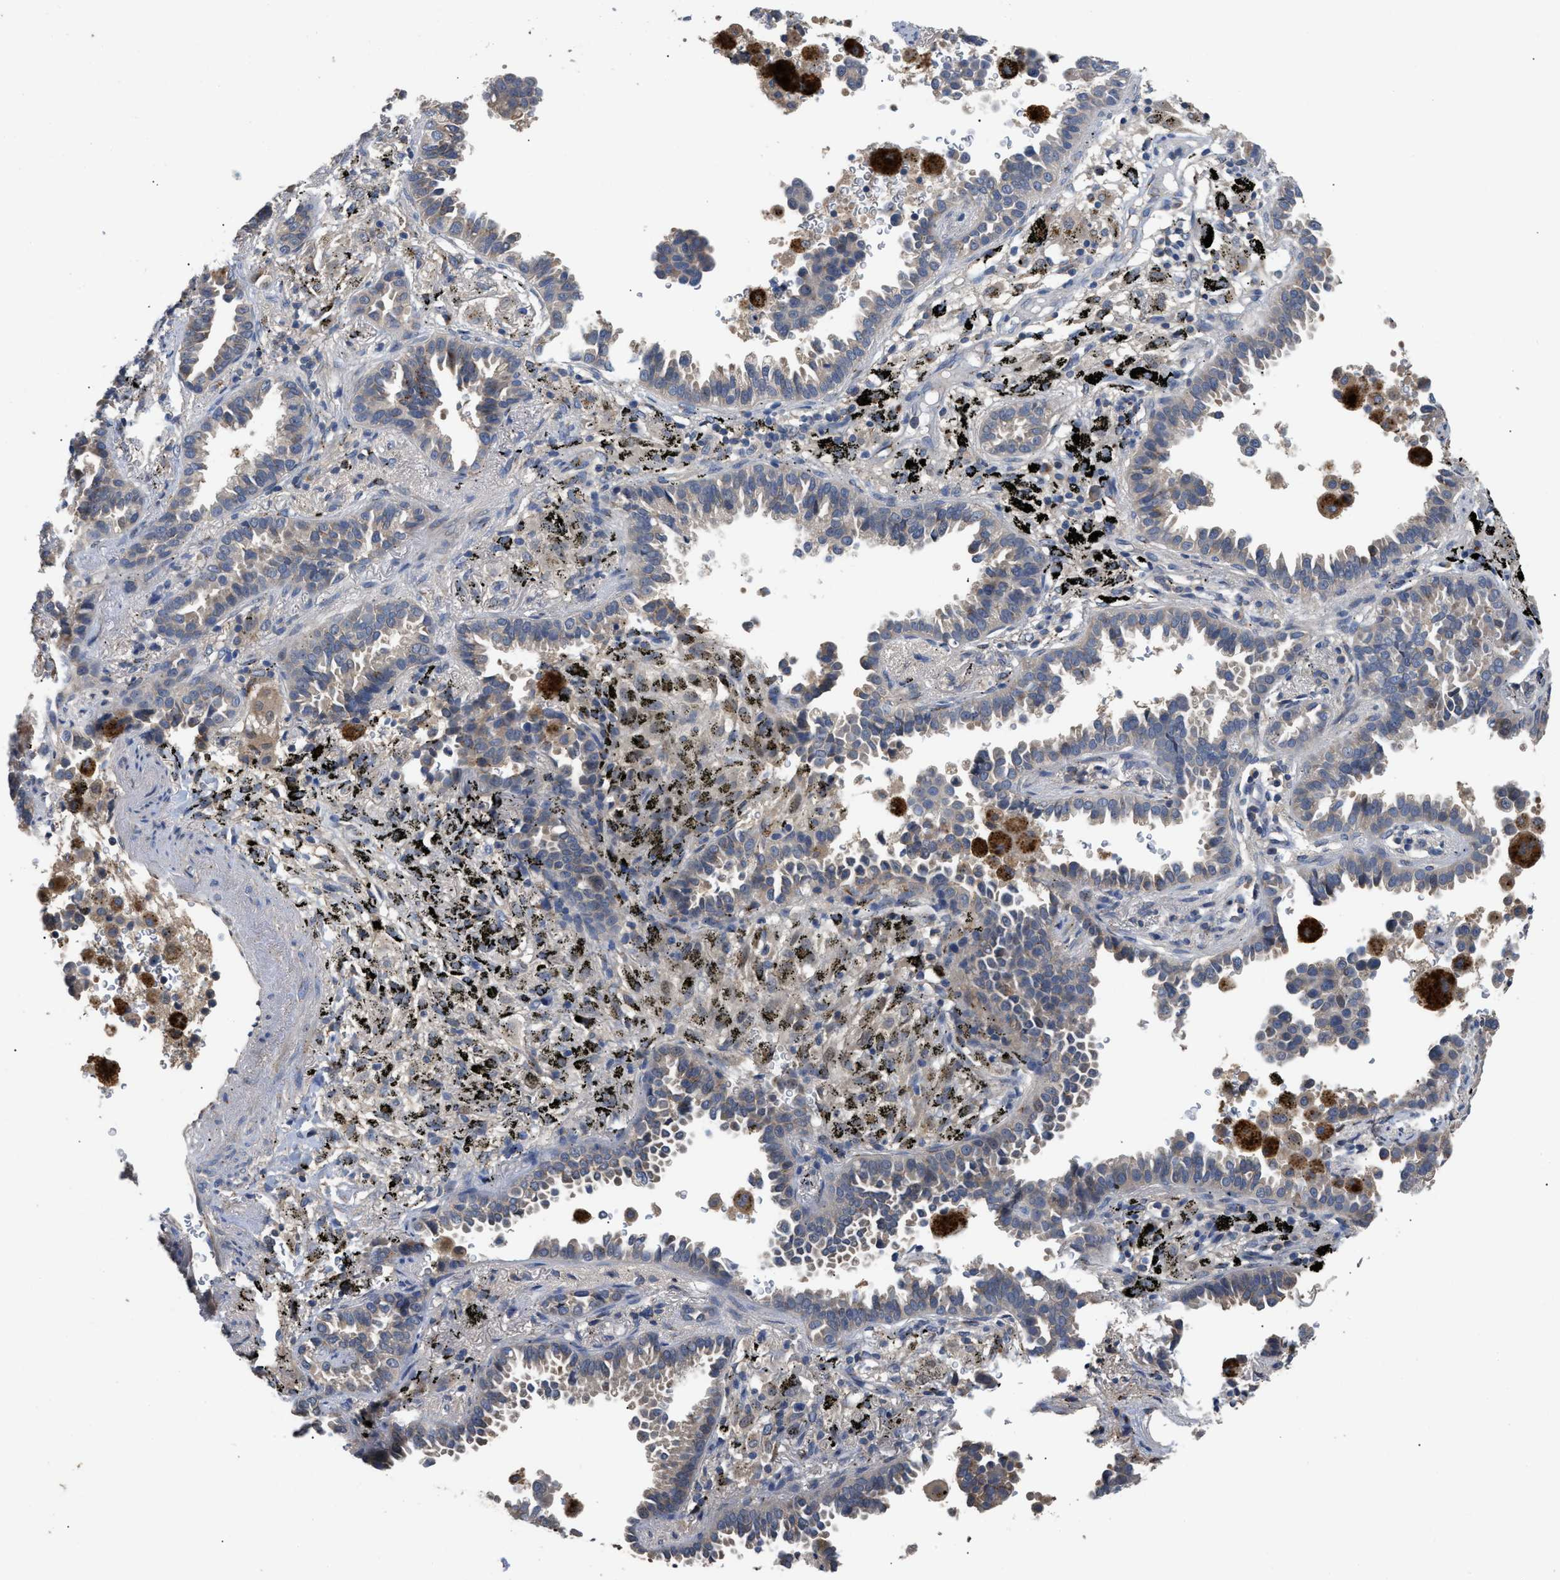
{"staining": {"intensity": "negative", "quantity": "none", "location": "none"}, "tissue": "lung cancer", "cell_type": "Tumor cells", "image_type": "cancer", "snomed": [{"axis": "morphology", "description": "Normal tissue, NOS"}, {"axis": "morphology", "description": "Adenocarcinoma, NOS"}, {"axis": "topography", "description": "Lung"}], "caption": "Immunohistochemical staining of lung cancer (adenocarcinoma) shows no significant staining in tumor cells.", "gene": "SIK2", "patient": {"sex": "male", "age": 59}}